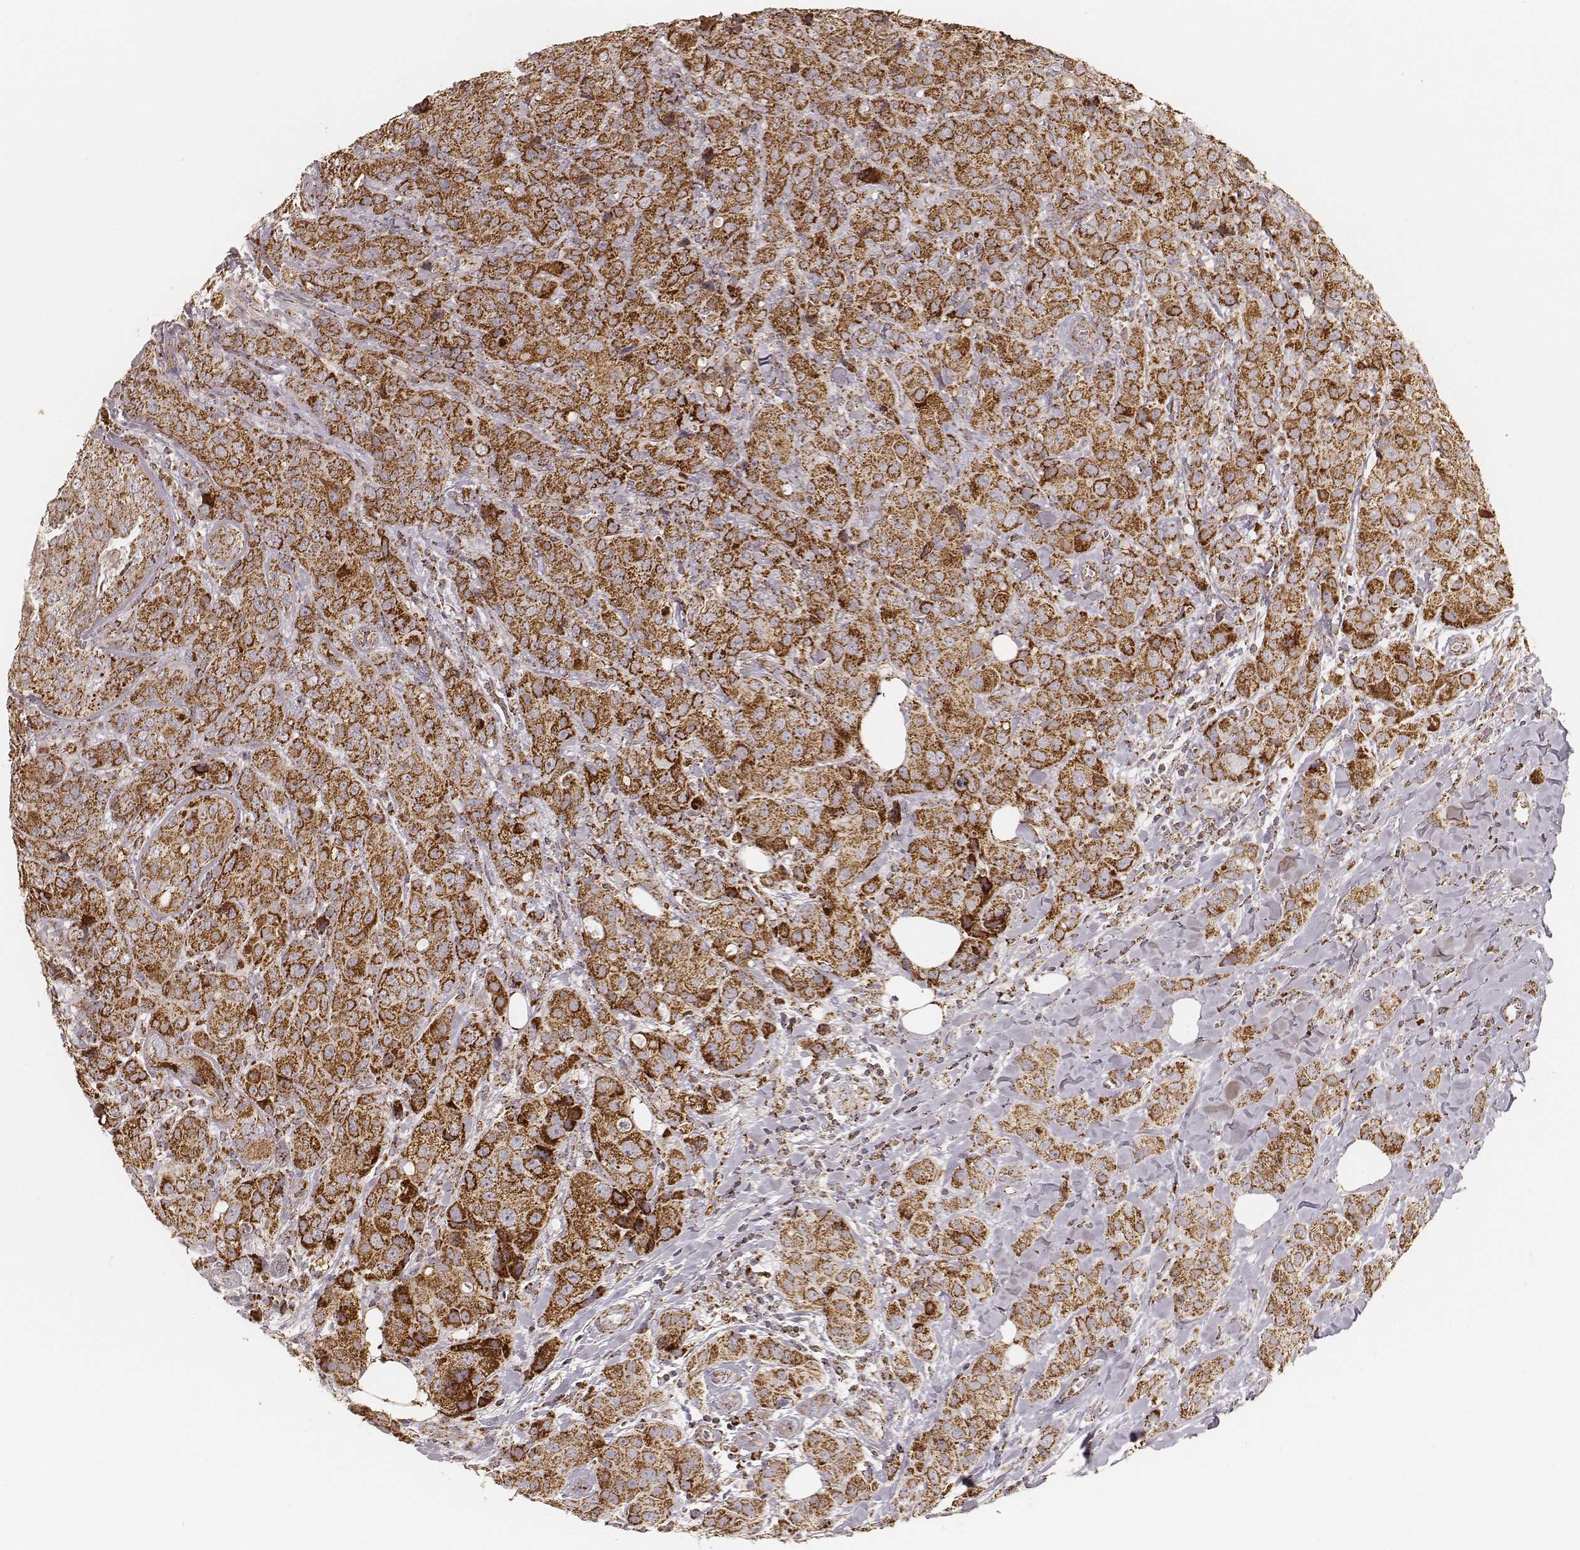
{"staining": {"intensity": "strong", "quantity": ">75%", "location": "cytoplasmic/membranous"}, "tissue": "breast cancer", "cell_type": "Tumor cells", "image_type": "cancer", "snomed": [{"axis": "morphology", "description": "Duct carcinoma"}, {"axis": "topography", "description": "Breast"}], "caption": "Breast intraductal carcinoma was stained to show a protein in brown. There is high levels of strong cytoplasmic/membranous staining in approximately >75% of tumor cells. The staining was performed using DAB, with brown indicating positive protein expression. Nuclei are stained blue with hematoxylin.", "gene": "CS", "patient": {"sex": "female", "age": 43}}